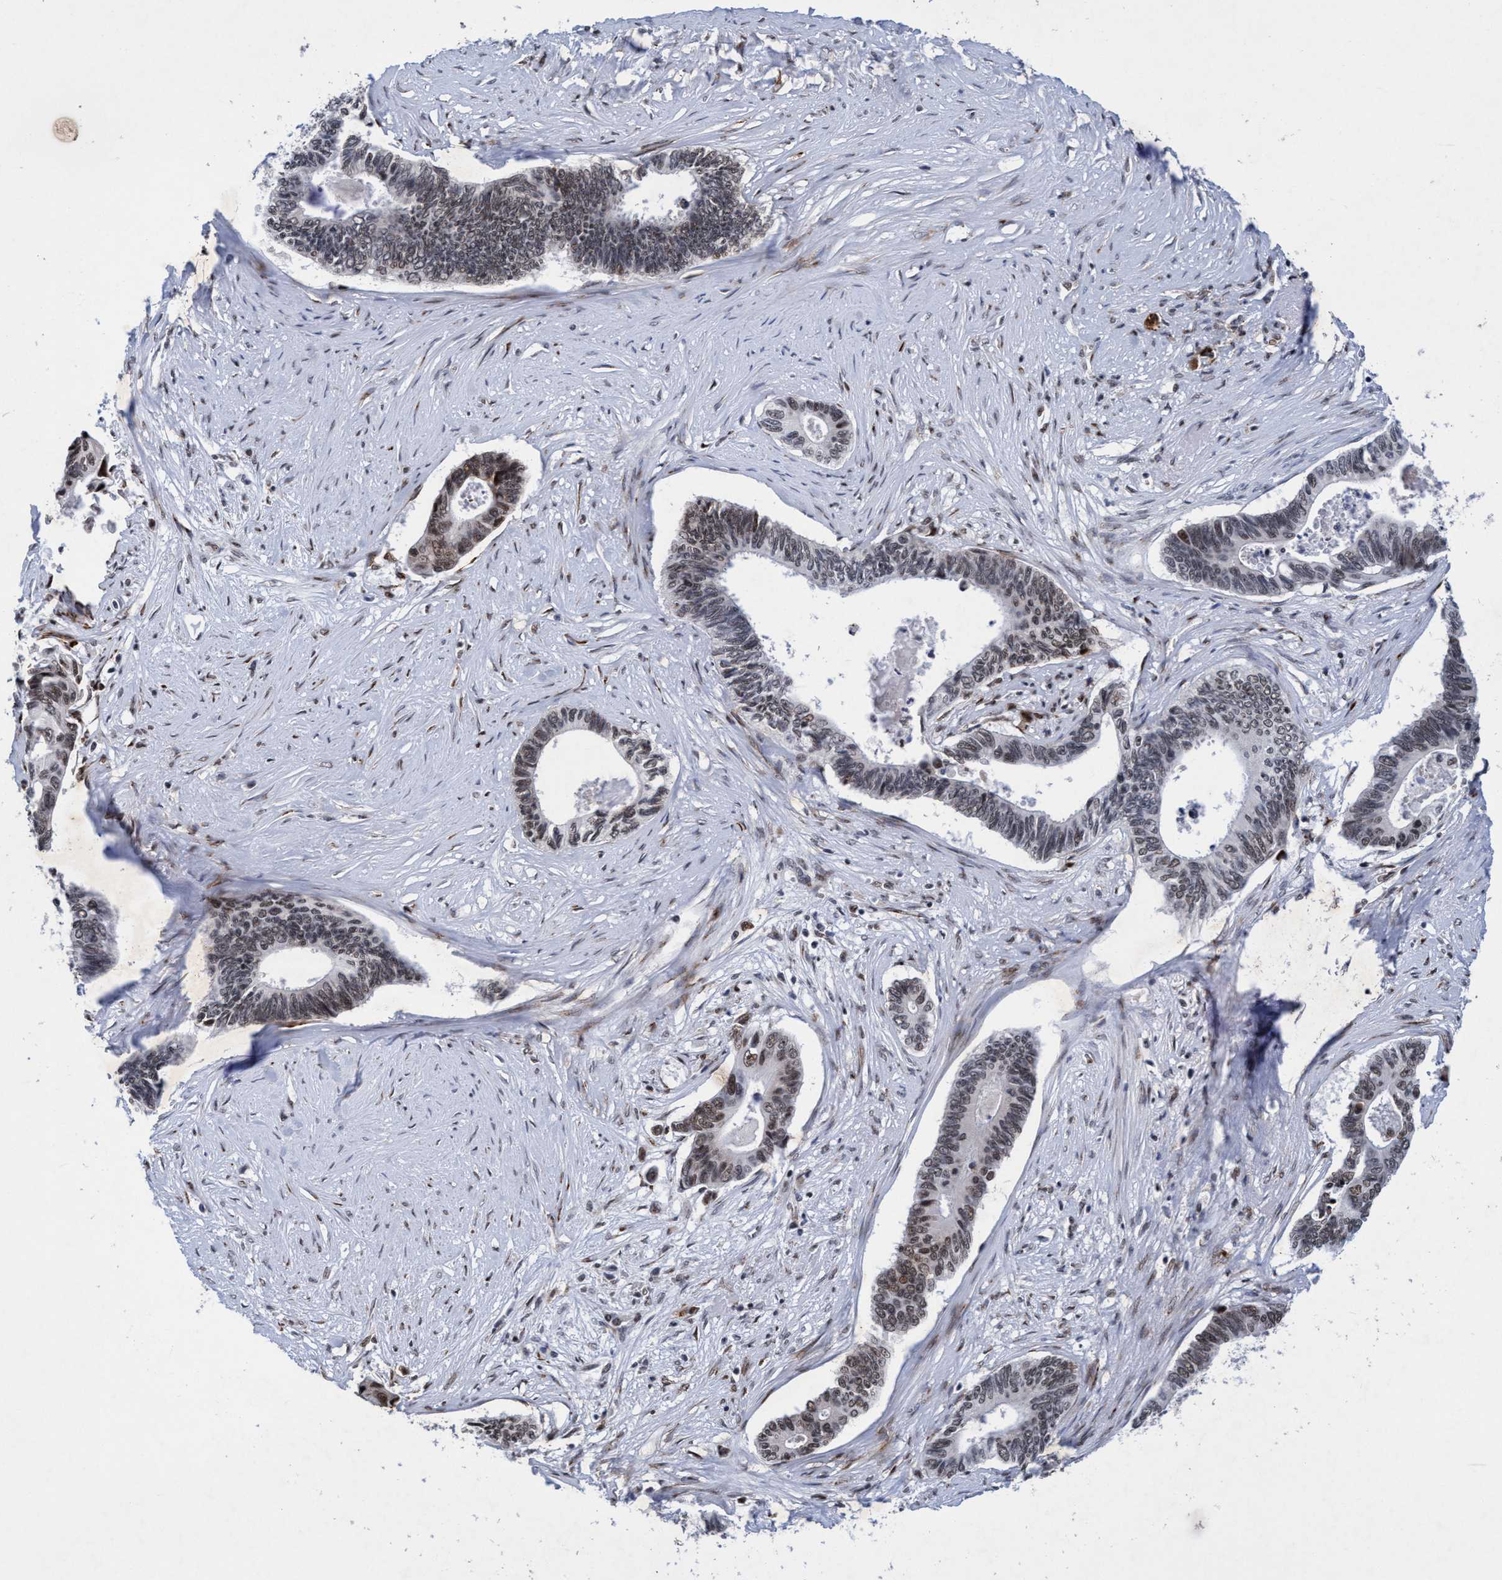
{"staining": {"intensity": "weak", "quantity": "25%-75%", "location": "nuclear"}, "tissue": "pancreatic cancer", "cell_type": "Tumor cells", "image_type": "cancer", "snomed": [{"axis": "morphology", "description": "Adenocarcinoma, NOS"}, {"axis": "topography", "description": "Pancreas"}], "caption": "Pancreatic cancer tissue reveals weak nuclear expression in about 25%-75% of tumor cells, visualized by immunohistochemistry.", "gene": "GLT6D1", "patient": {"sex": "female", "age": 70}}